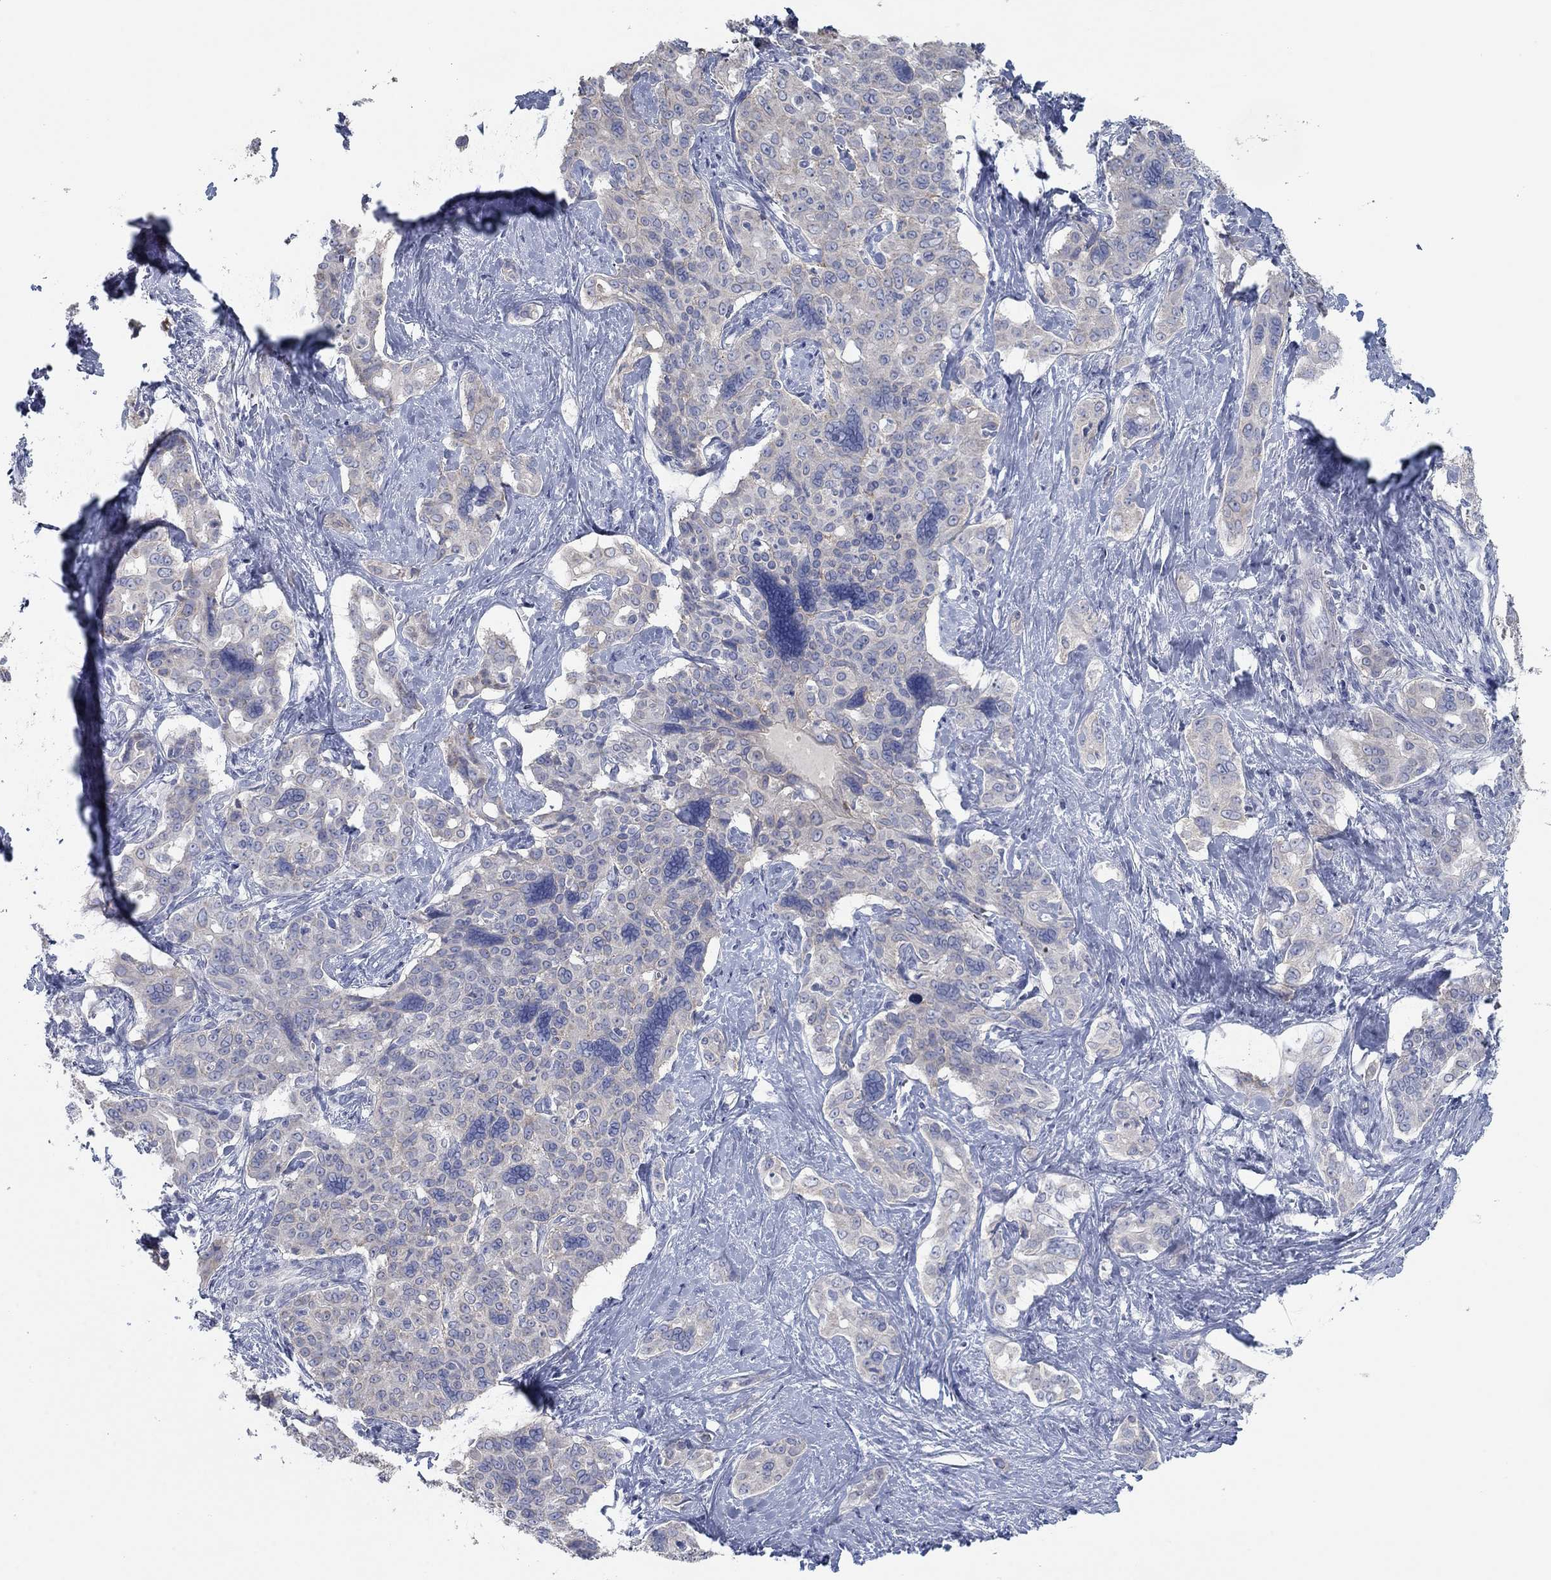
{"staining": {"intensity": "negative", "quantity": "none", "location": "none"}, "tissue": "liver cancer", "cell_type": "Tumor cells", "image_type": "cancer", "snomed": [{"axis": "morphology", "description": "Cholangiocarcinoma"}, {"axis": "topography", "description": "Liver"}], "caption": "Image shows no significant protein expression in tumor cells of cholangiocarcinoma (liver).", "gene": "APOC3", "patient": {"sex": "female", "age": 47}}